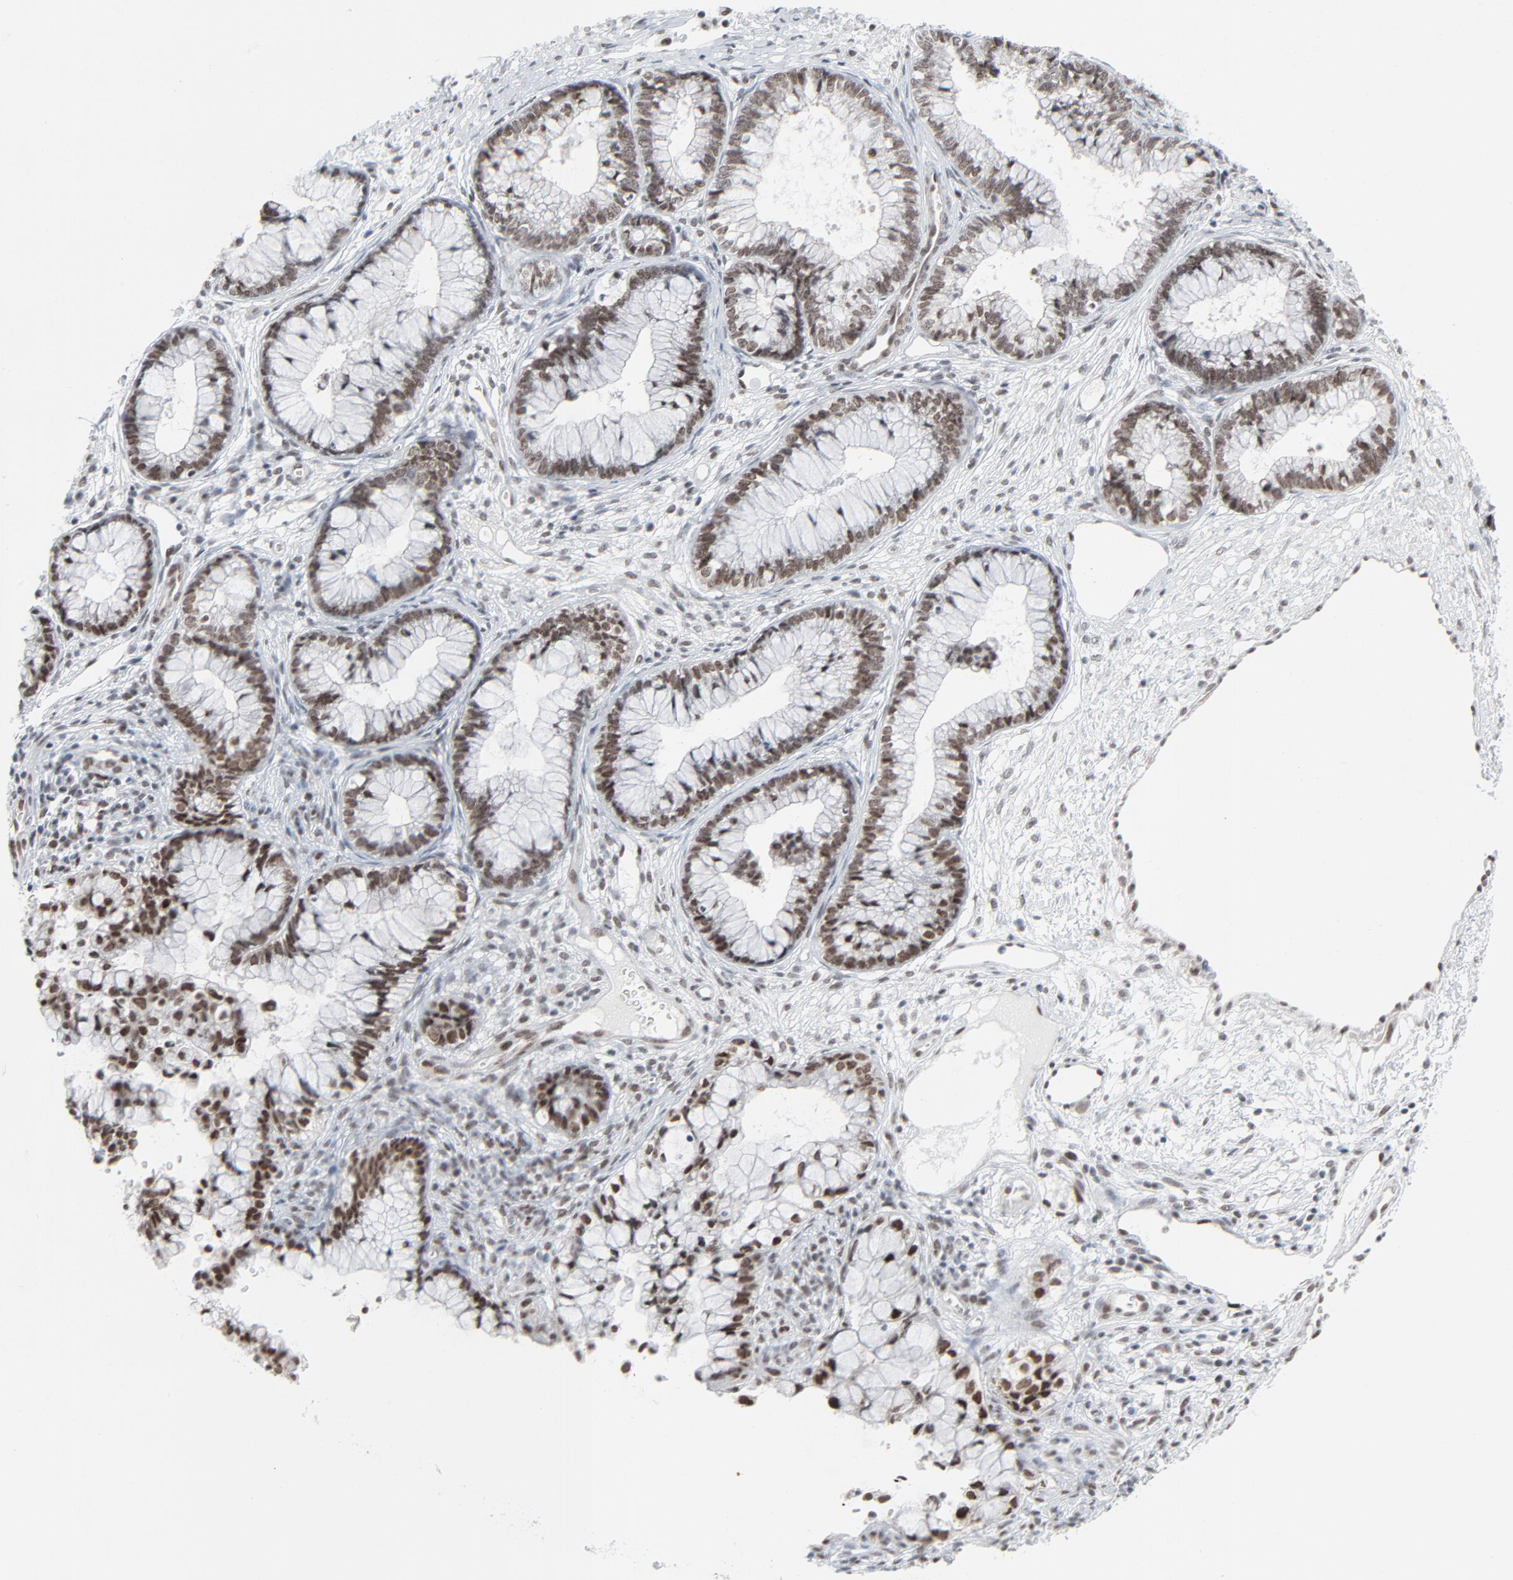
{"staining": {"intensity": "moderate", "quantity": ">75%", "location": "nuclear"}, "tissue": "cervical cancer", "cell_type": "Tumor cells", "image_type": "cancer", "snomed": [{"axis": "morphology", "description": "Adenocarcinoma, NOS"}, {"axis": "topography", "description": "Cervix"}], "caption": "Brown immunohistochemical staining in cervical cancer (adenocarcinoma) shows moderate nuclear positivity in about >75% of tumor cells.", "gene": "FBXO28", "patient": {"sex": "female", "age": 44}}